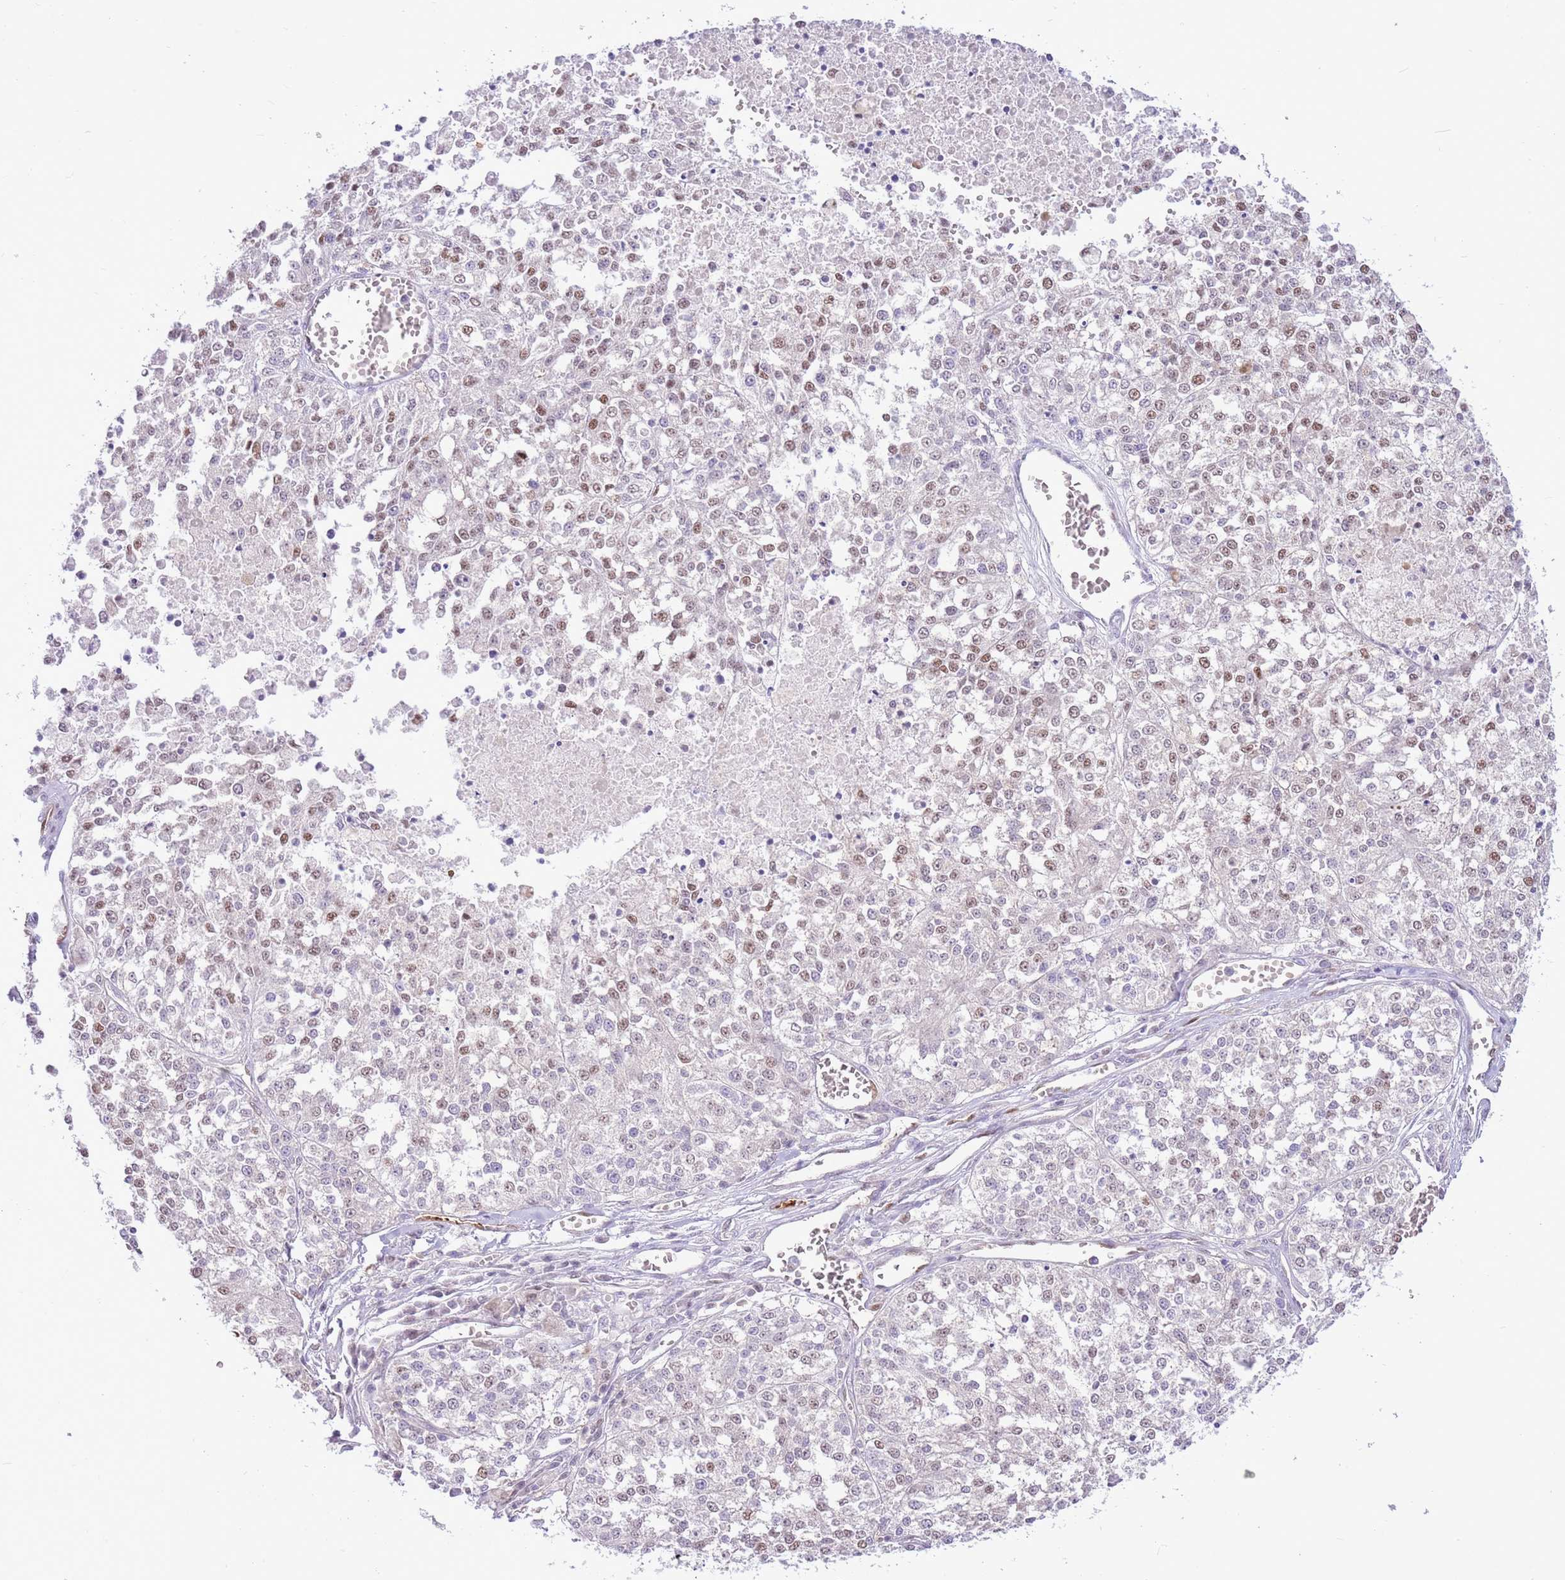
{"staining": {"intensity": "weak", "quantity": ">75%", "location": "nuclear"}, "tissue": "melanoma", "cell_type": "Tumor cells", "image_type": "cancer", "snomed": [{"axis": "morphology", "description": "Malignant melanoma, NOS"}, {"axis": "topography", "description": "Skin"}], "caption": "Immunohistochemical staining of human malignant melanoma reveals low levels of weak nuclear staining in about >75% of tumor cells.", "gene": "DDI2", "patient": {"sex": "female", "age": 64}}